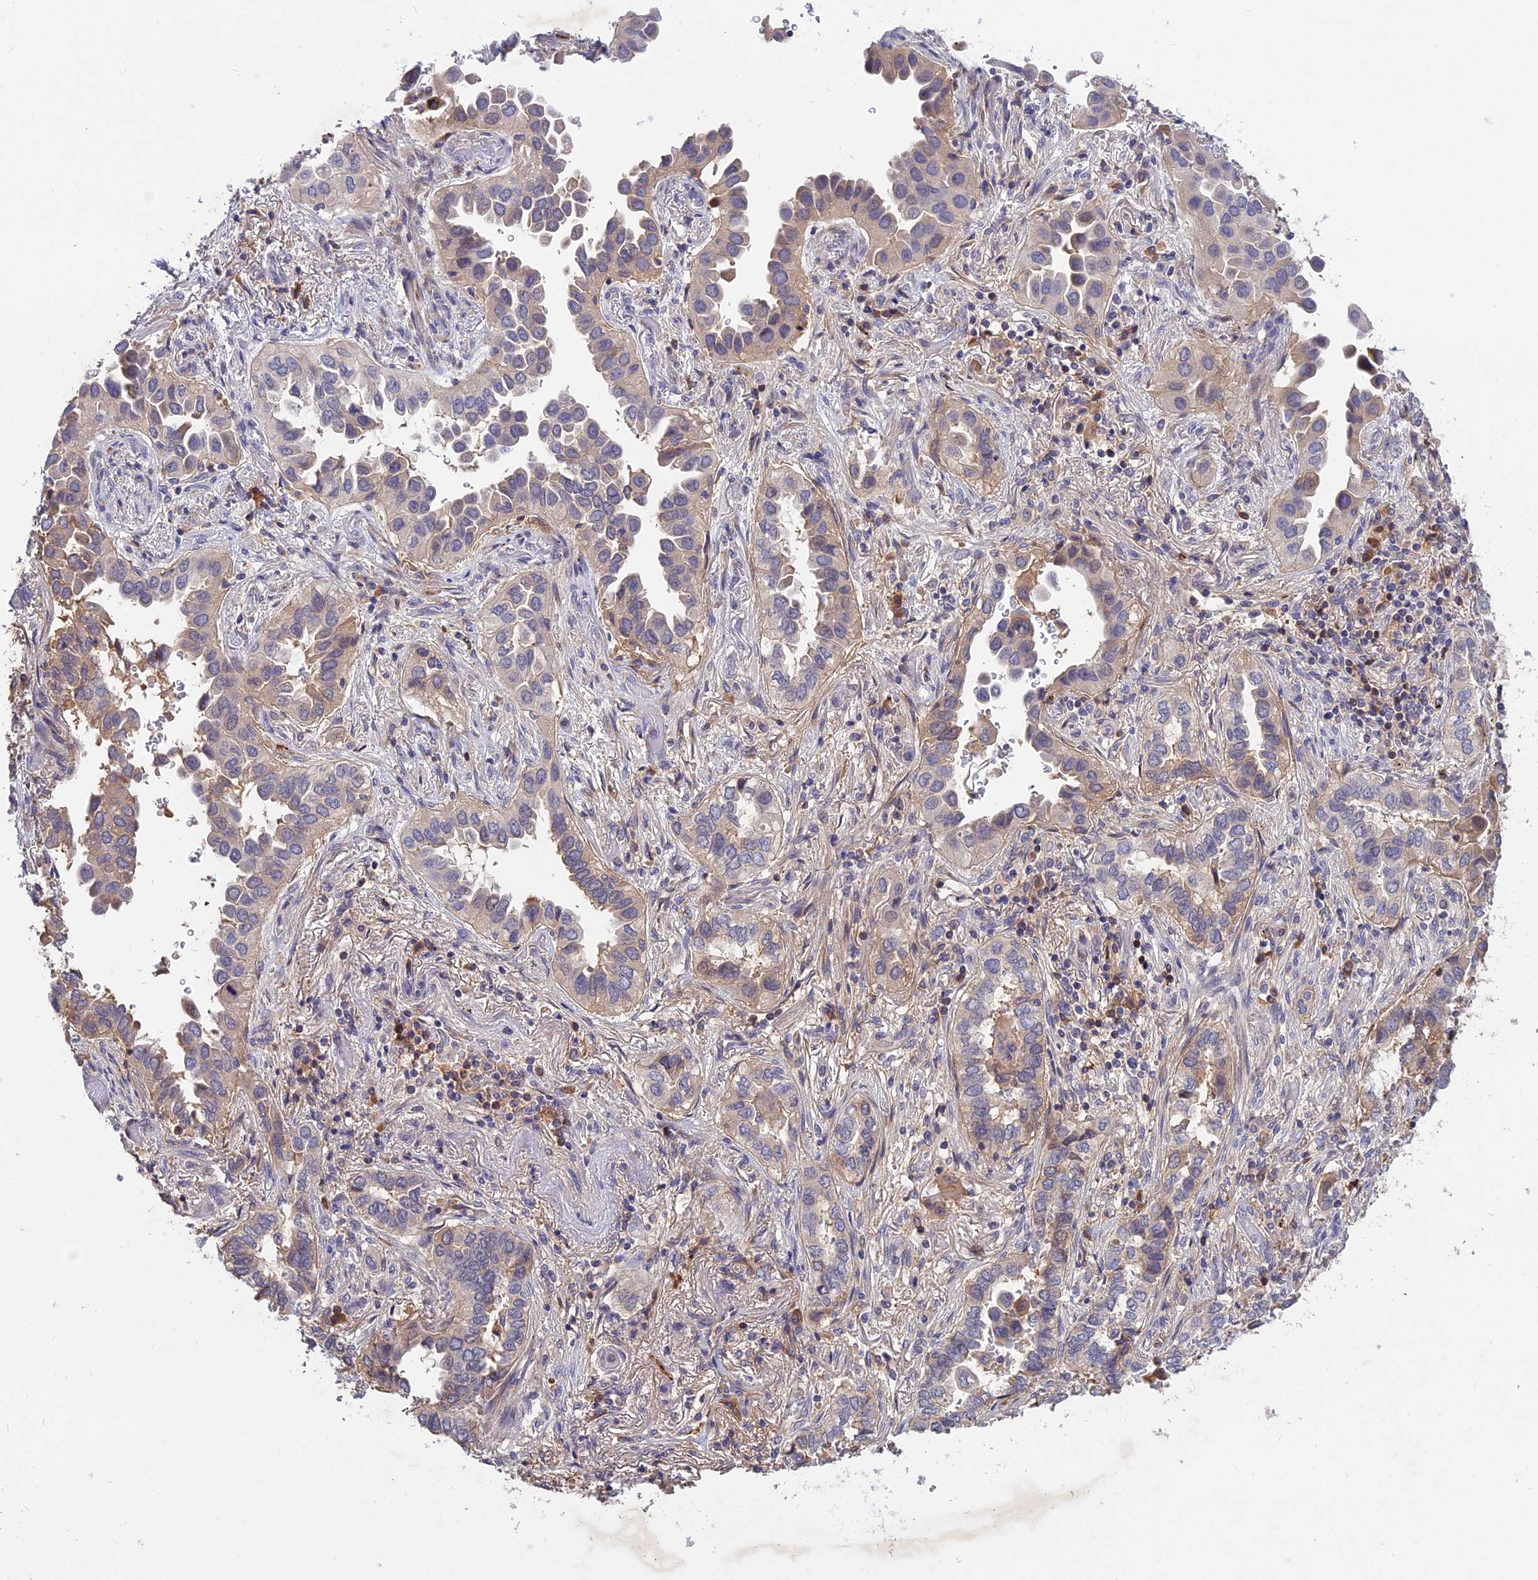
{"staining": {"intensity": "negative", "quantity": "none", "location": "none"}, "tissue": "lung cancer", "cell_type": "Tumor cells", "image_type": "cancer", "snomed": [{"axis": "morphology", "description": "Adenocarcinoma, NOS"}, {"axis": "topography", "description": "Lung"}], "caption": "DAB (3,3'-diaminobenzidine) immunohistochemical staining of human lung cancer reveals no significant expression in tumor cells.", "gene": "ADO", "patient": {"sex": "female", "age": 76}}